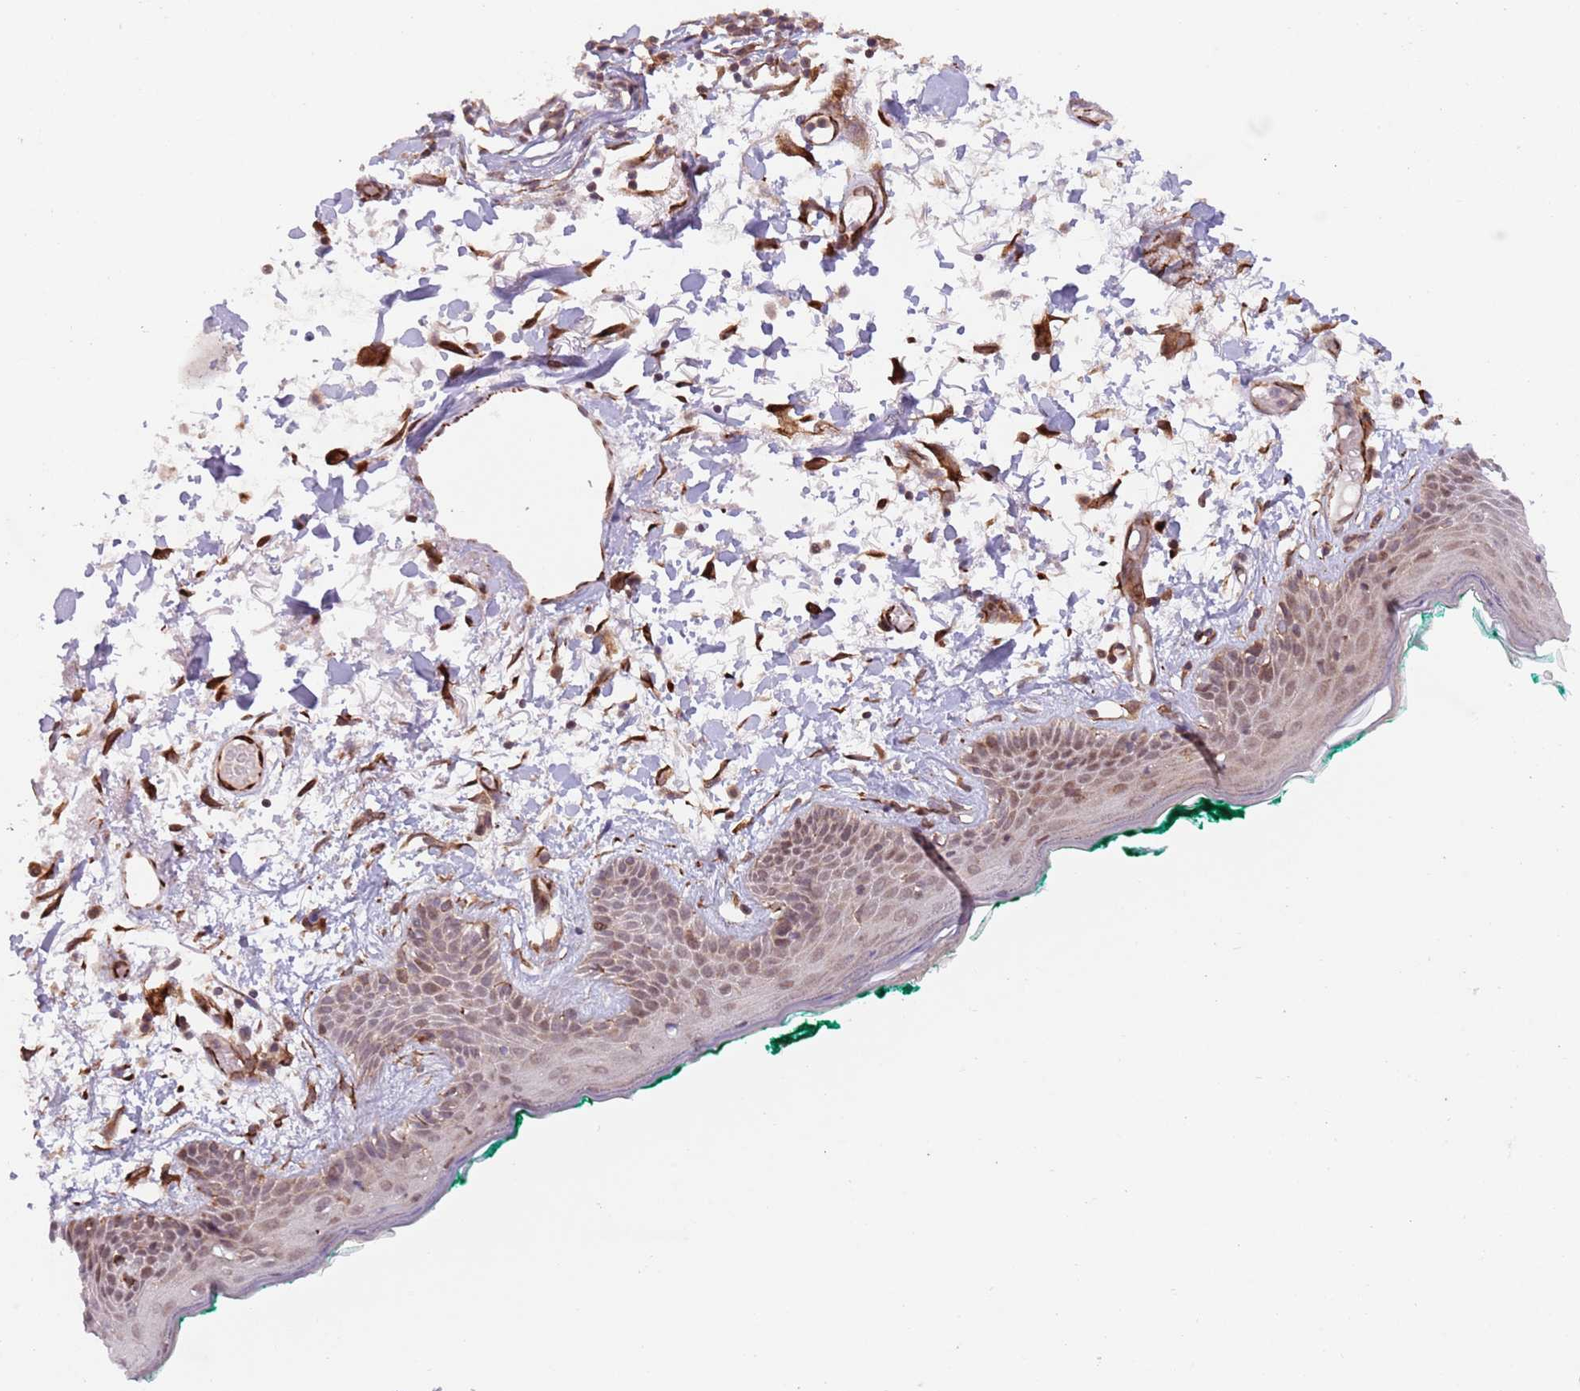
{"staining": {"intensity": "strong", "quantity": ">75%", "location": "nuclear"}, "tissue": "skin", "cell_type": "Fibroblasts", "image_type": "normal", "snomed": [{"axis": "morphology", "description": "Normal tissue, NOS"}, {"axis": "topography", "description": "Skin"}], "caption": "IHC (DAB (3,3'-diaminobenzidine)) staining of unremarkable skin displays strong nuclear protein positivity in about >75% of fibroblasts. (DAB = brown stain, brightfield microscopy at high magnification).", "gene": "CHD9", "patient": {"sex": "male", "age": 79}}